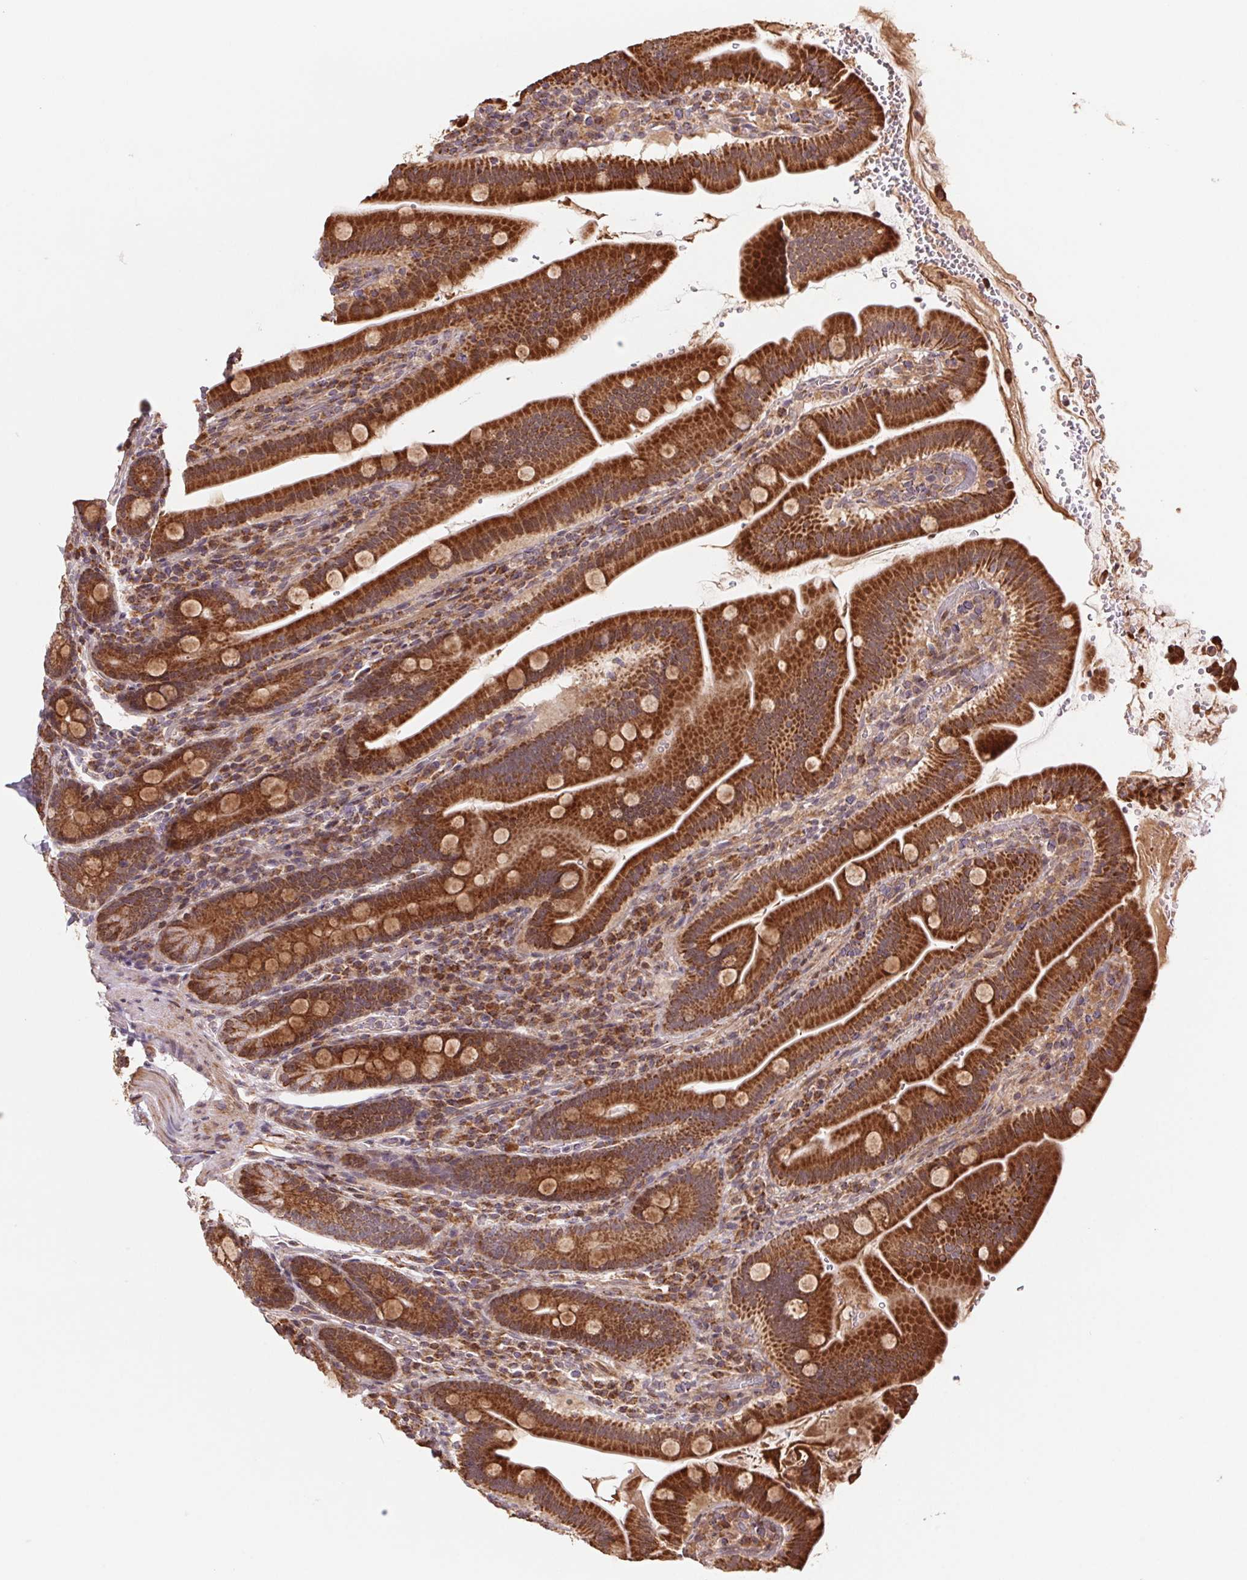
{"staining": {"intensity": "strong", "quantity": ">75%", "location": "cytoplasmic/membranous"}, "tissue": "small intestine", "cell_type": "Glandular cells", "image_type": "normal", "snomed": [{"axis": "morphology", "description": "Normal tissue, NOS"}, {"axis": "topography", "description": "Small intestine"}], "caption": "Immunohistochemistry (DAB (3,3'-diaminobenzidine)) staining of unremarkable human small intestine displays strong cytoplasmic/membranous protein staining in about >75% of glandular cells.", "gene": "PDHA1", "patient": {"sex": "male", "age": 26}}